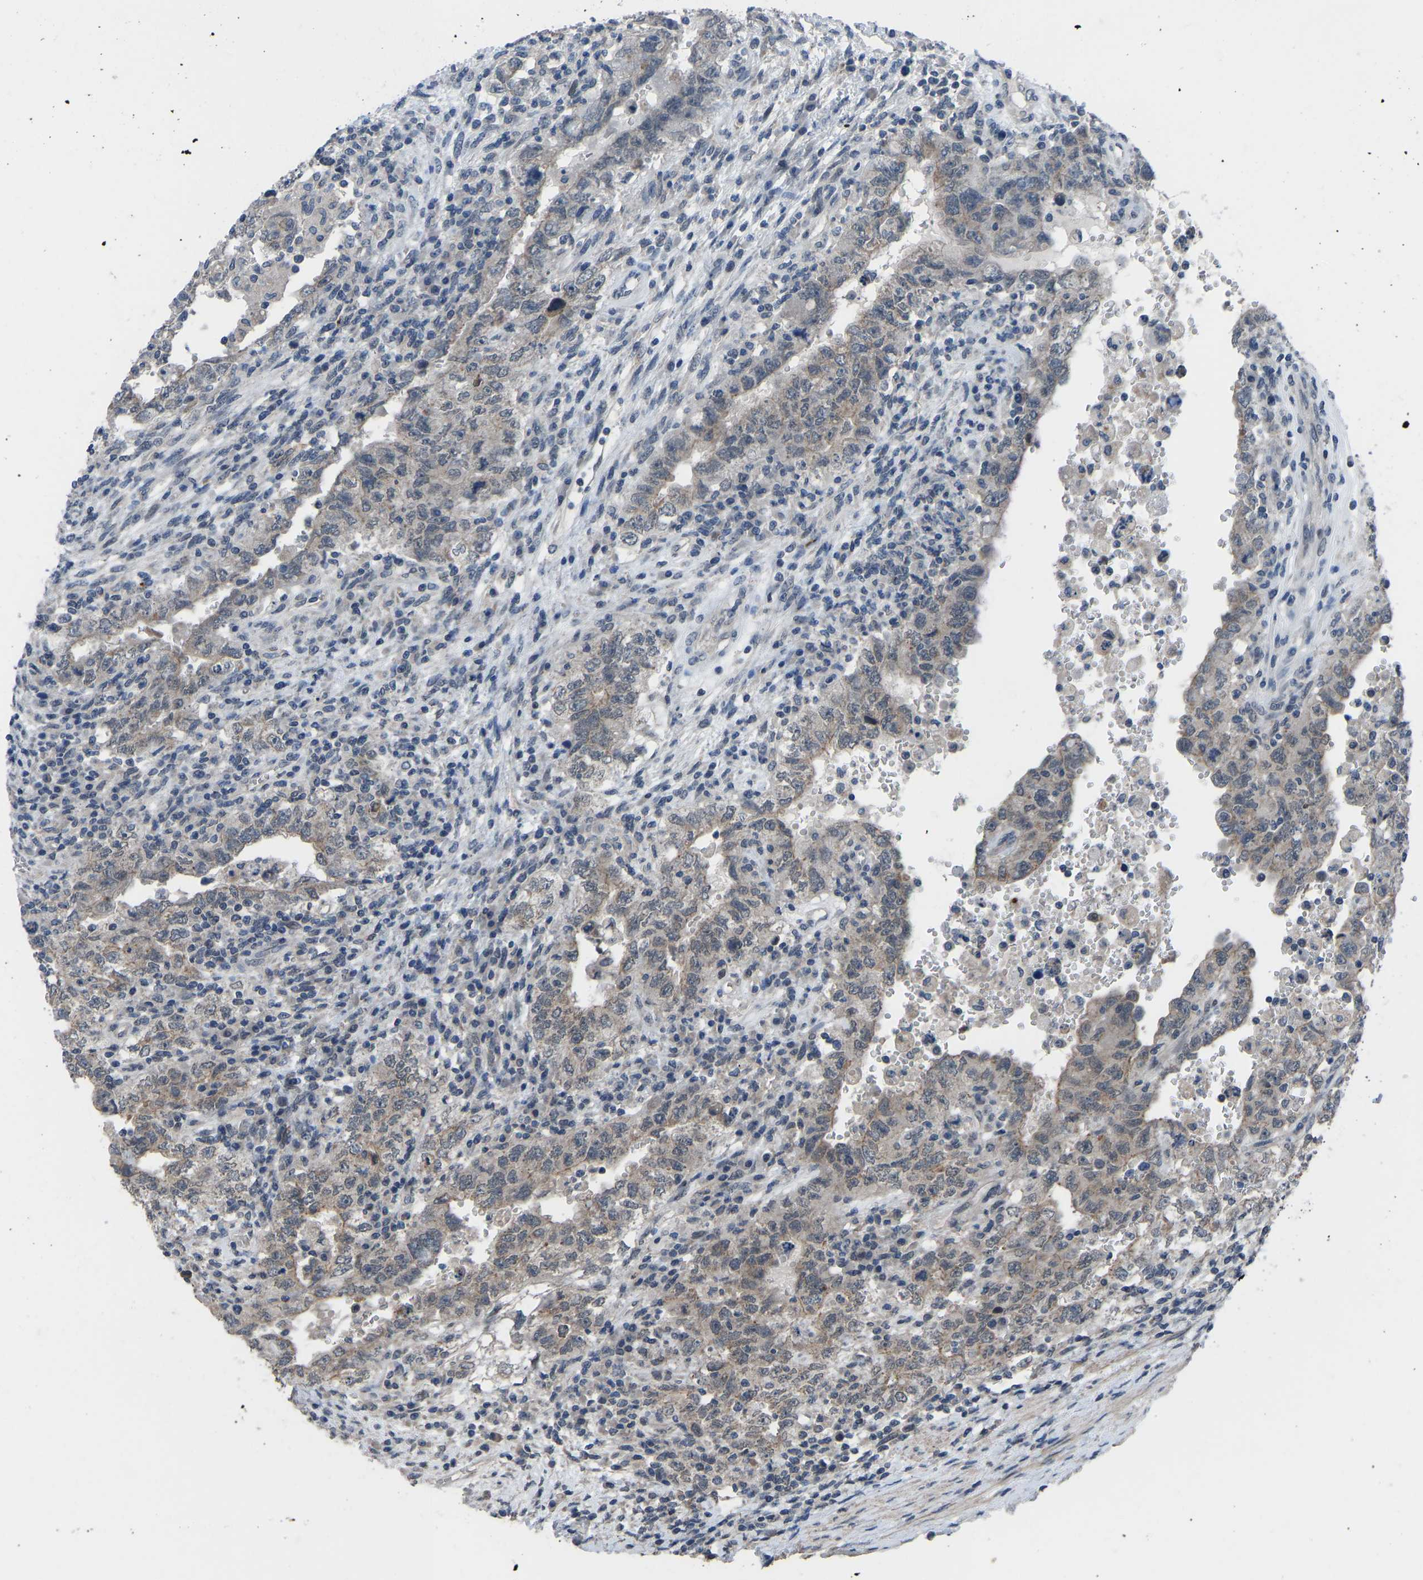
{"staining": {"intensity": "weak", "quantity": ">75%", "location": "cytoplasmic/membranous"}, "tissue": "testis cancer", "cell_type": "Tumor cells", "image_type": "cancer", "snomed": [{"axis": "morphology", "description": "Carcinoma, Embryonal, NOS"}, {"axis": "topography", "description": "Testis"}], "caption": "Testis cancer (embryonal carcinoma) stained with a brown dye reveals weak cytoplasmic/membranous positive staining in about >75% of tumor cells.", "gene": "CDK2AP1", "patient": {"sex": "male", "age": 26}}